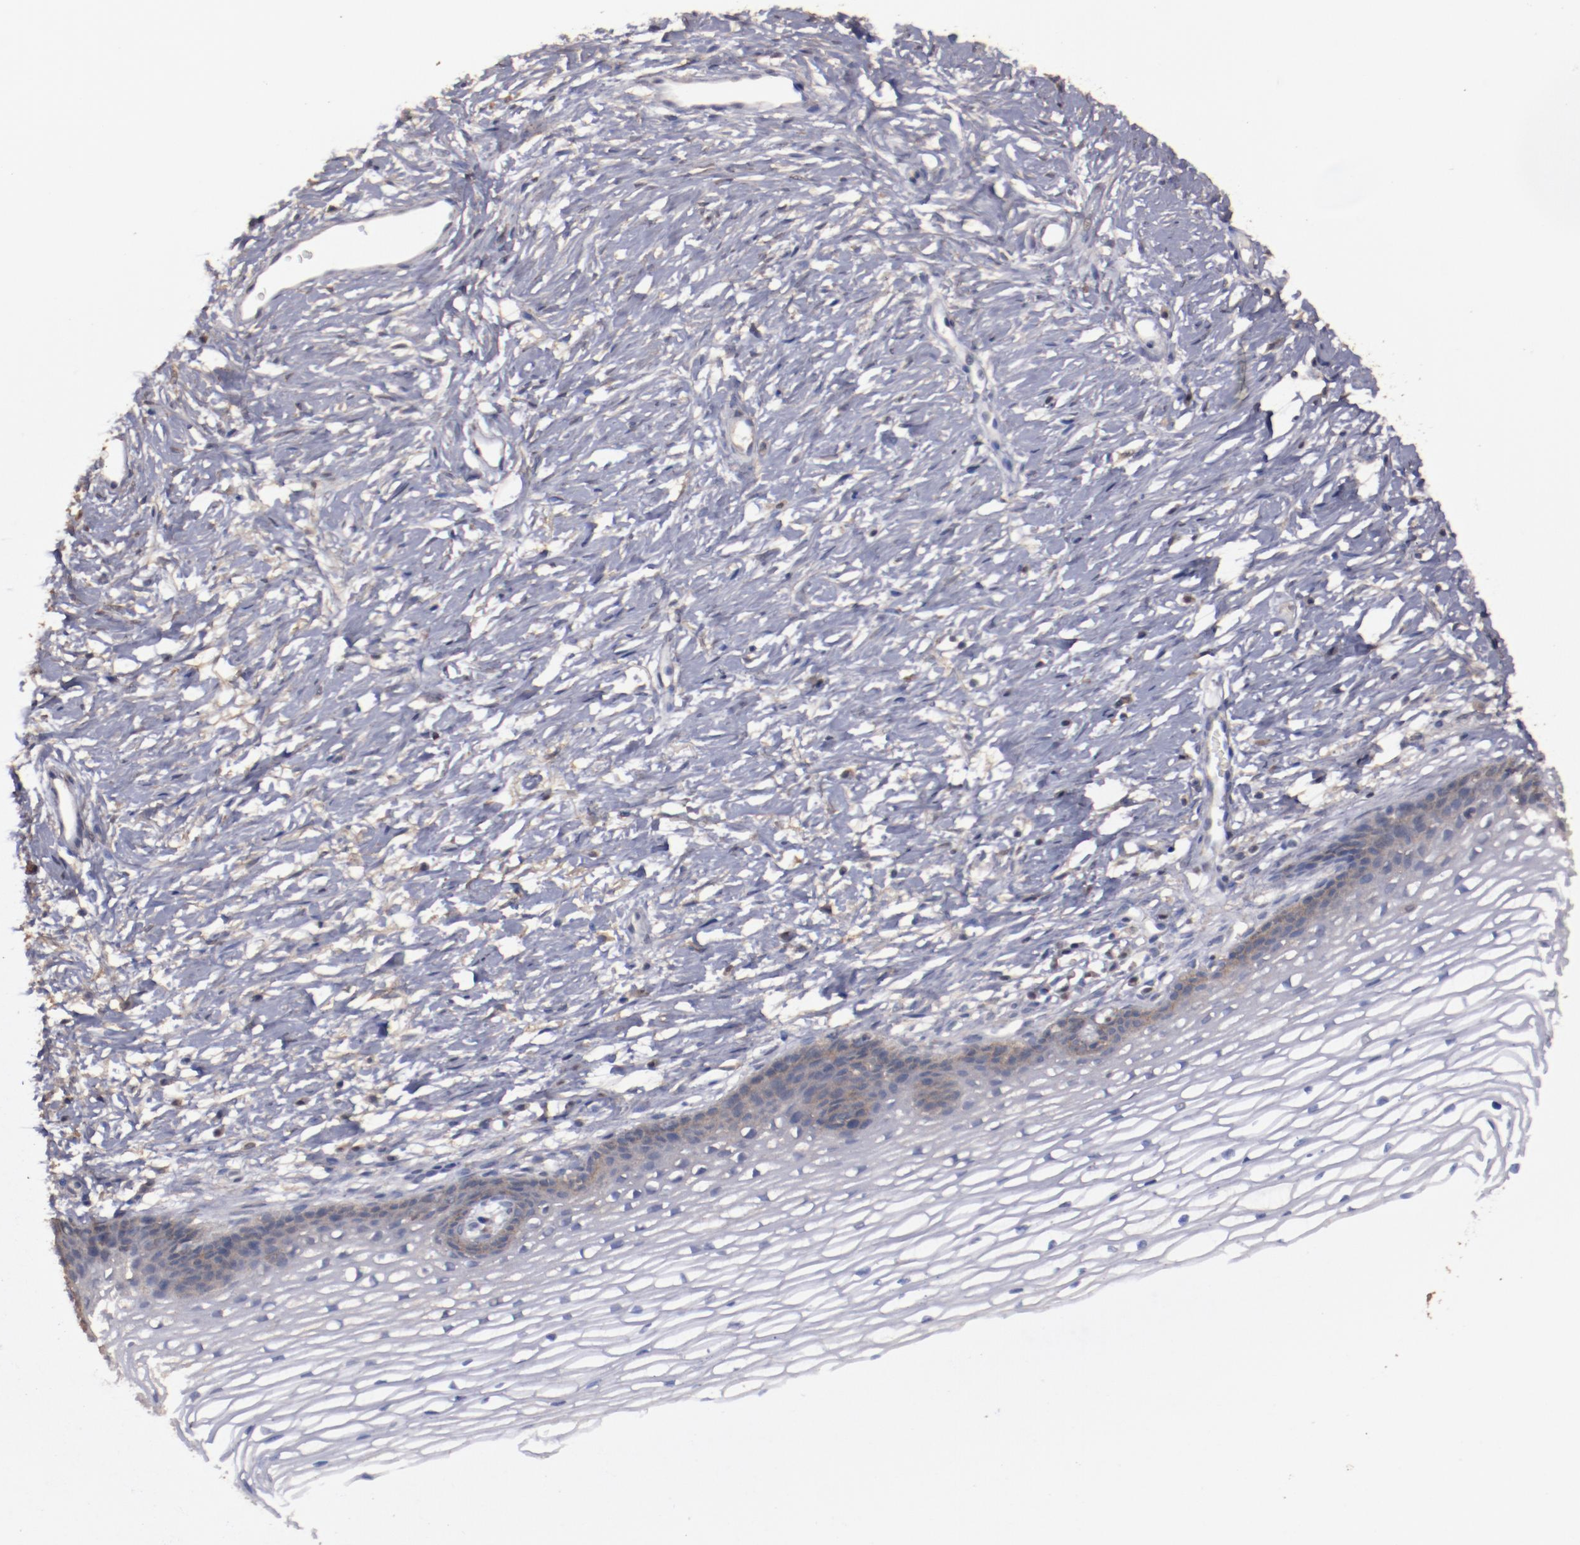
{"staining": {"intensity": "weak", "quantity": ">75%", "location": "cytoplasmic/membranous"}, "tissue": "cervix", "cell_type": "Glandular cells", "image_type": "normal", "snomed": [{"axis": "morphology", "description": "Normal tissue, NOS"}, {"axis": "topography", "description": "Cervix"}], "caption": "Glandular cells show low levels of weak cytoplasmic/membranous positivity in approximately >75% of cells in normal cervix. (IHC, brightfield microscopy, high magnification).", "gene": "FAT1", "patient": {"sex": "female", "age": 77}}